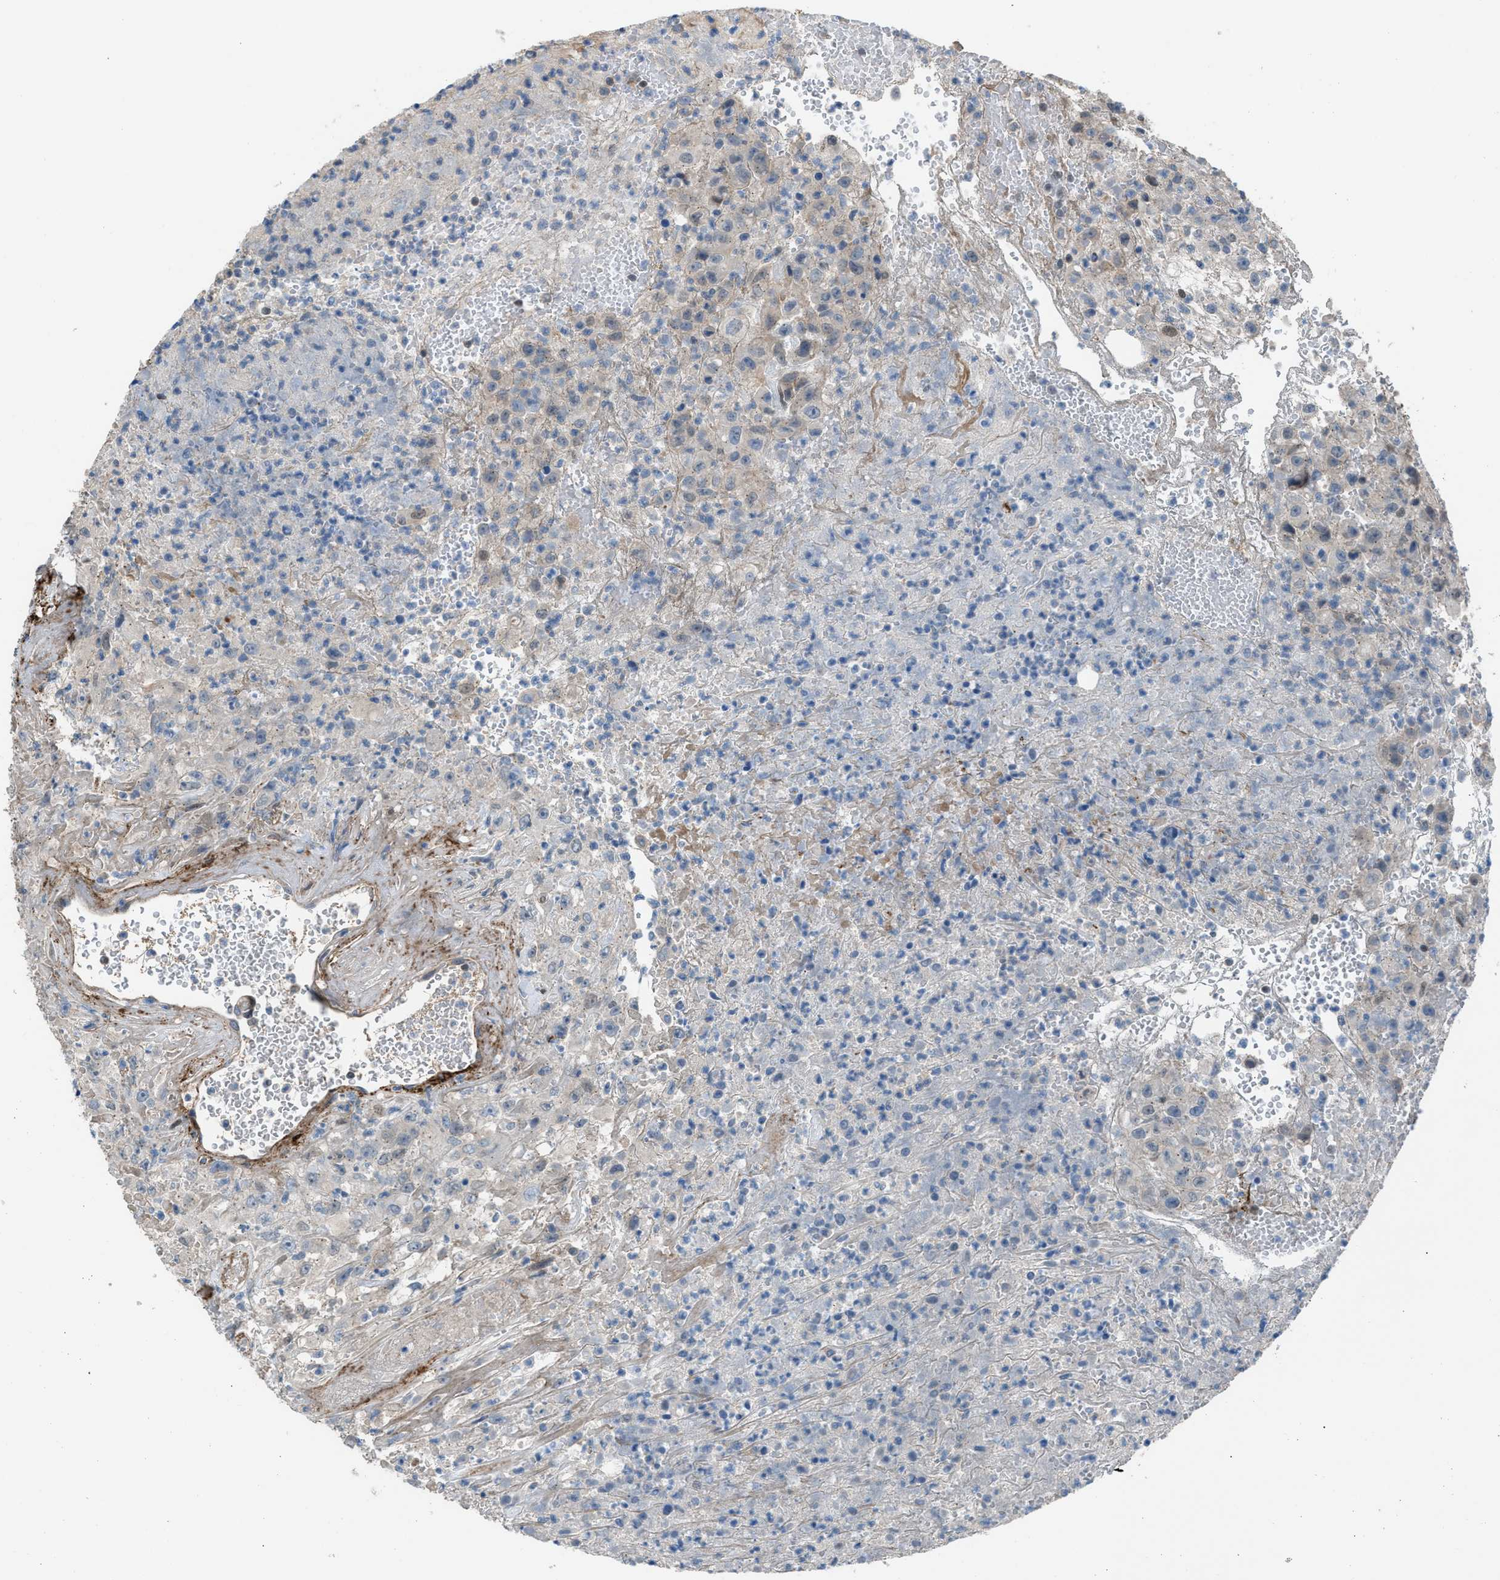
{"staining": {"intensity": "weak", "quantity": "<25%", "location": "nuclear"}, "tissue": "urothelial cancer", "cell_type": "Tumor cells", "image_type": "cancer", "snomed": [{"axis": "morphology", "description": "Urothelial carcinoma, High grade"}, {"axis": "topography", "description": "Urinary bladder"}], "caption": "A histopathology image of human urothelial carcinoma (high-grade) is negative for staining in tumor cells.", "gene": "CRTC1", "patient": {"sex": "male", "age": 46}}